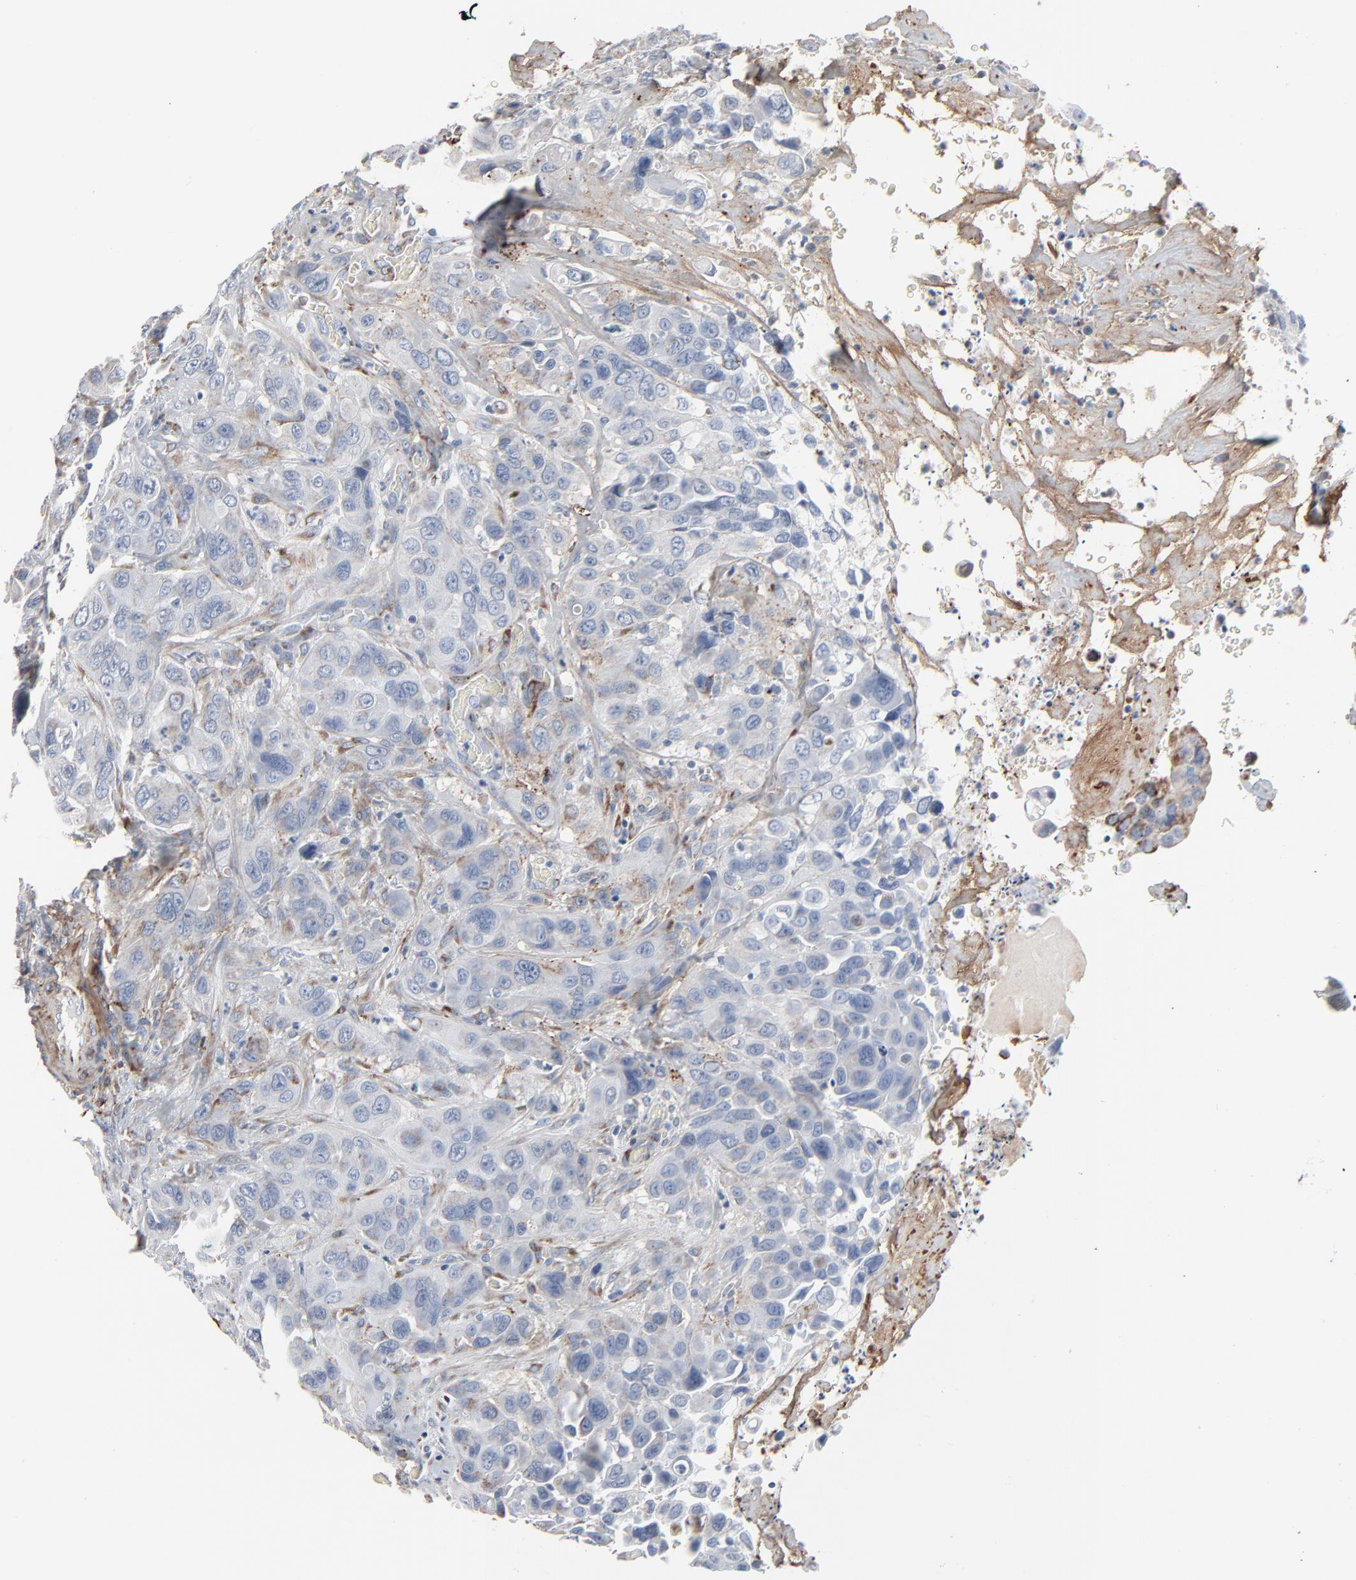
{"staining": {"intensity": "negative", "quantity": "none", "location": "none"}, "tissue": "urothelial cancer", "cell_type": "Tumor cells", "image_type": "cancer", "snomed": [{"axis": "morphology", "description": "Urothelial carcinoma, High grade"}, {"axis": "topography", "description": "Urinary bladder"}], "caption": "Protein analysis of high-grade urothelial carcinoma shows no significant positivity in tumor cells.", "gene": "BGN", "patient": {"sex": "male", "age": 73}}